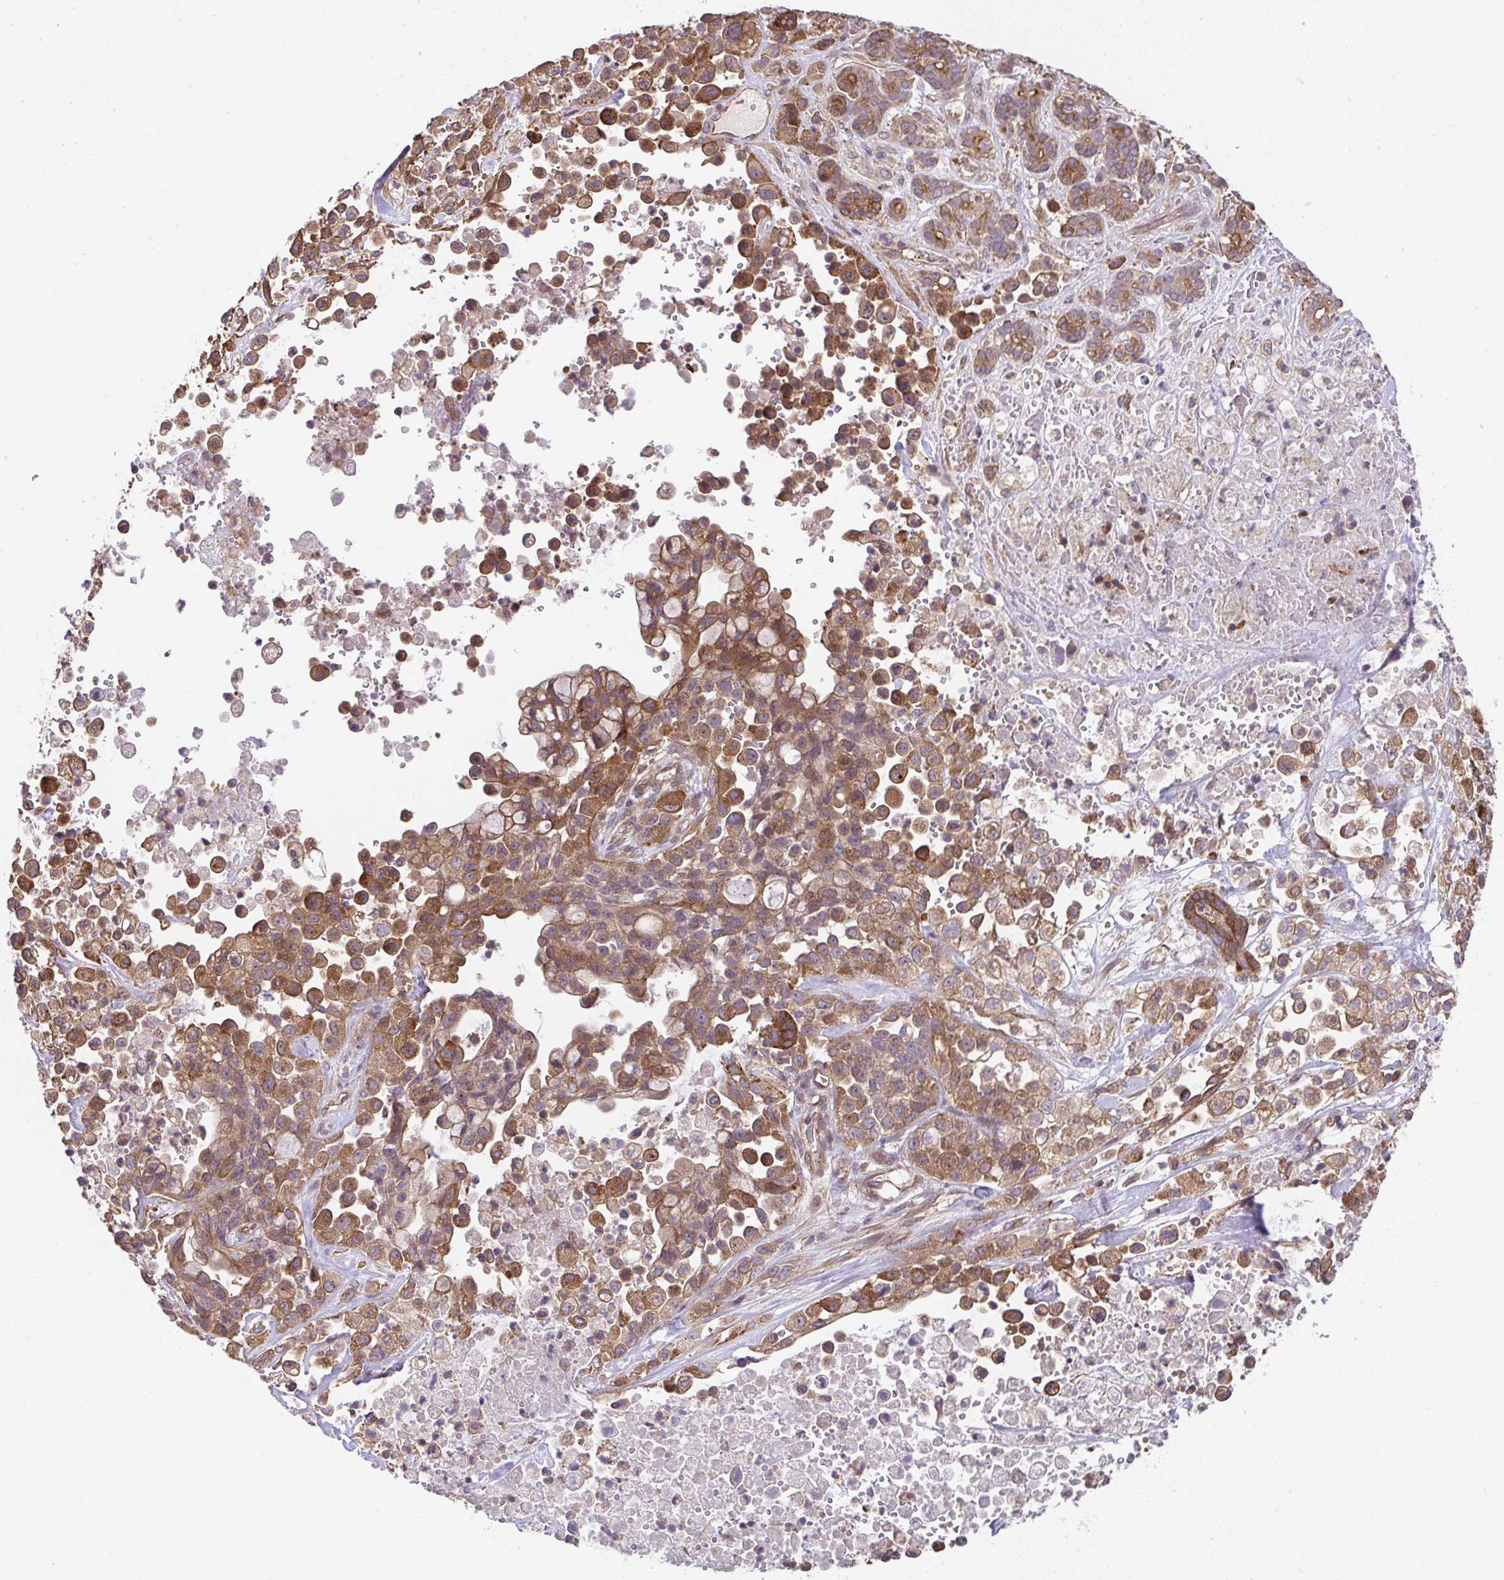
{"staining": {"intensity": "moderate", "quantity": ">75%", "location": "cytoplasmic/membranous"}, "tissue": "pancreatic cancer", "cell_type": "Tumor cells", "image_type": "cancer", "snomed": [{"axis": "morphology", "description": "Adenocarcinoma, NOS"}, {"axis": "topography", "description": "Pancreas"}], "caption": "Immunohistochemical staining of human pancreatic adenocarcinoma displays medium levels of moderate cytoplasmic/membranous protein expression in approximately >75% of tumor cells.", "gene": "ZNF696", "patient": {"sex": "male", "age": 44}}